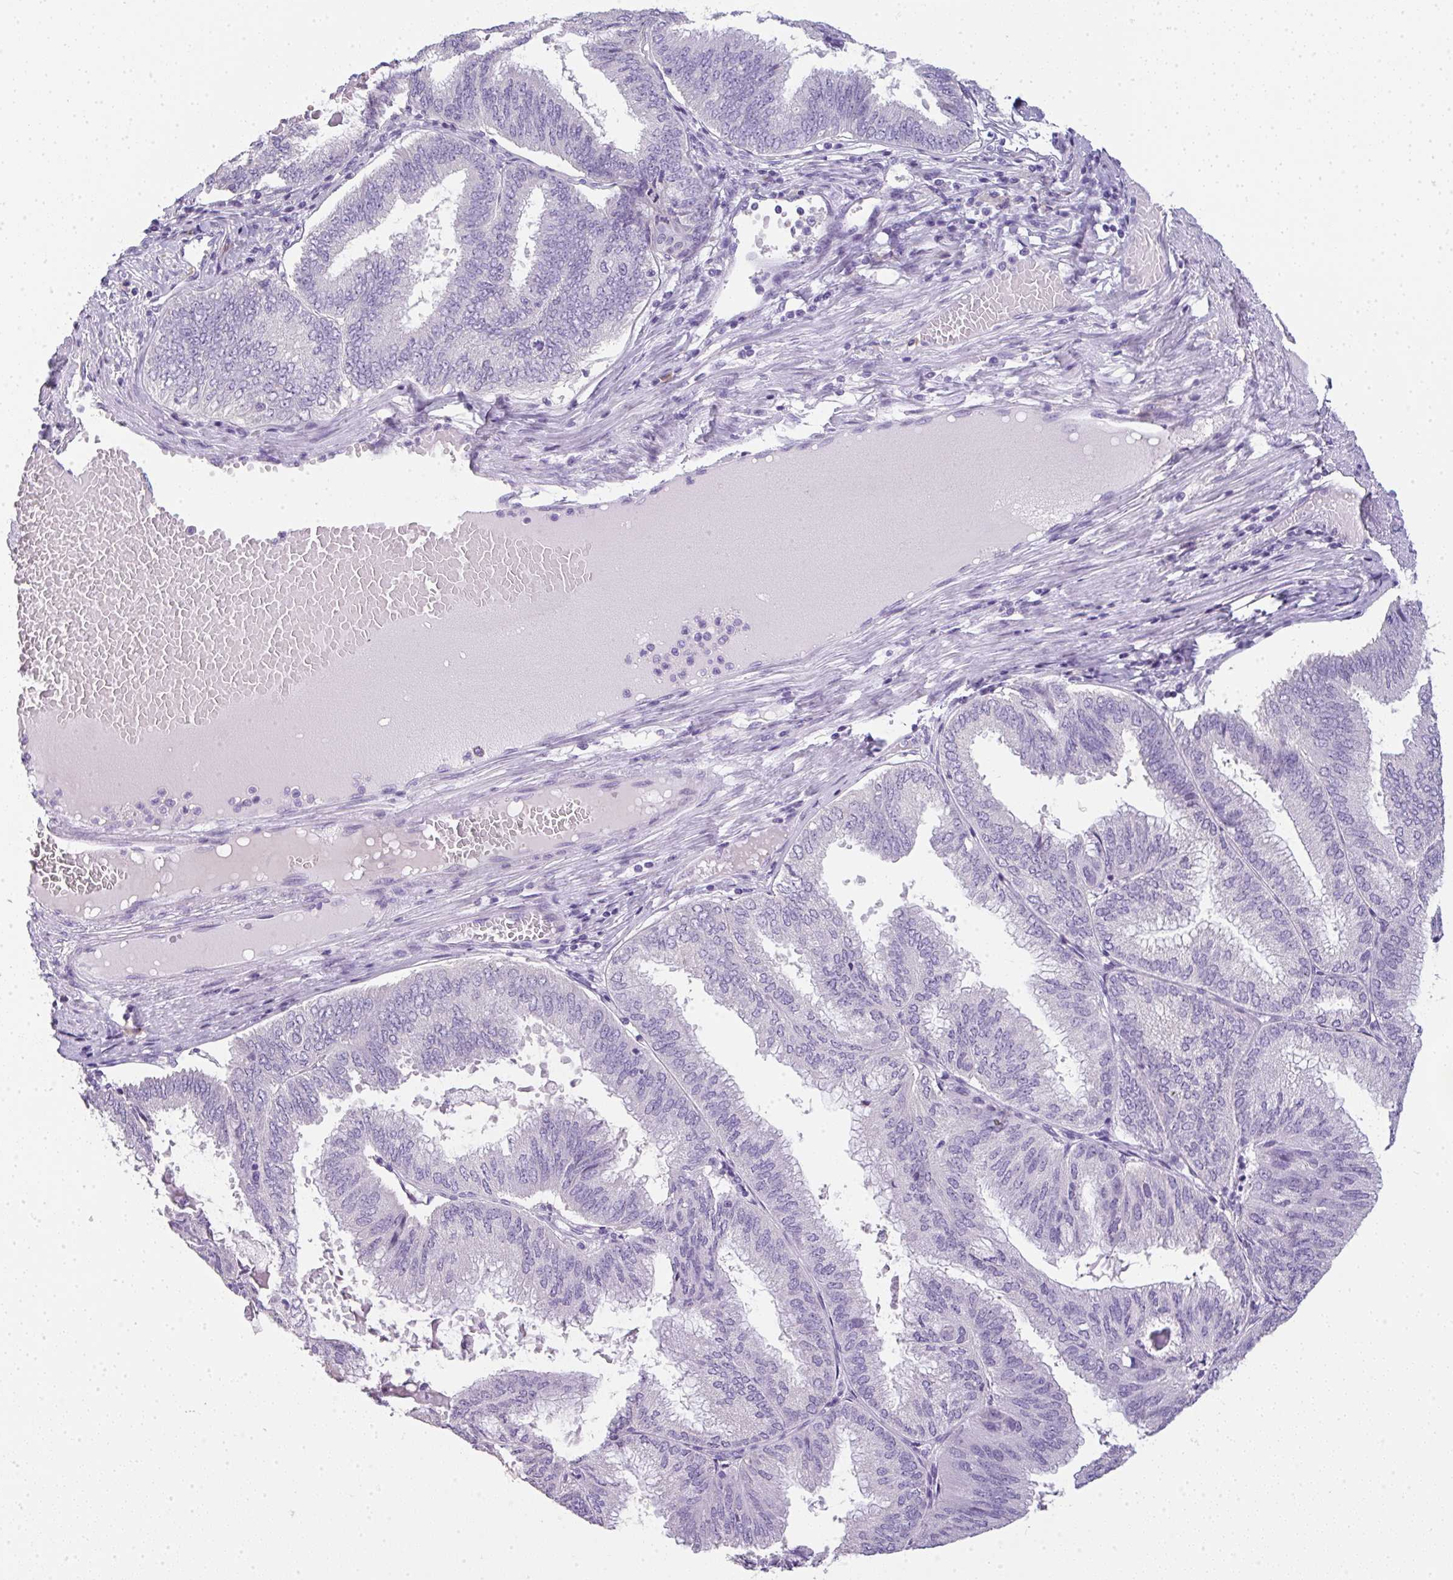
{"staining": {"intensity": "negative", "quantity": "none", "location": "none"}, "tissue": "endometrial cancer", "cell_type": "Tumor cells", "image_type": "cancer", "snomed": [{"axis": "morphology", "description": "Adenocarcinoma, NOS"}, {"axis": "topography", "description": "Endometrium"}], "caption": "DAB immunohistochemical staining of human endometrial cancer (adenocarcinoma) shows no significant expression in tumor cells. (DAB (3,3'-diaminobenzidine) IHC with hematoxylin counter stain).", "gene": "LPAR4", "patient": {"sex": "female", "age": 49}}